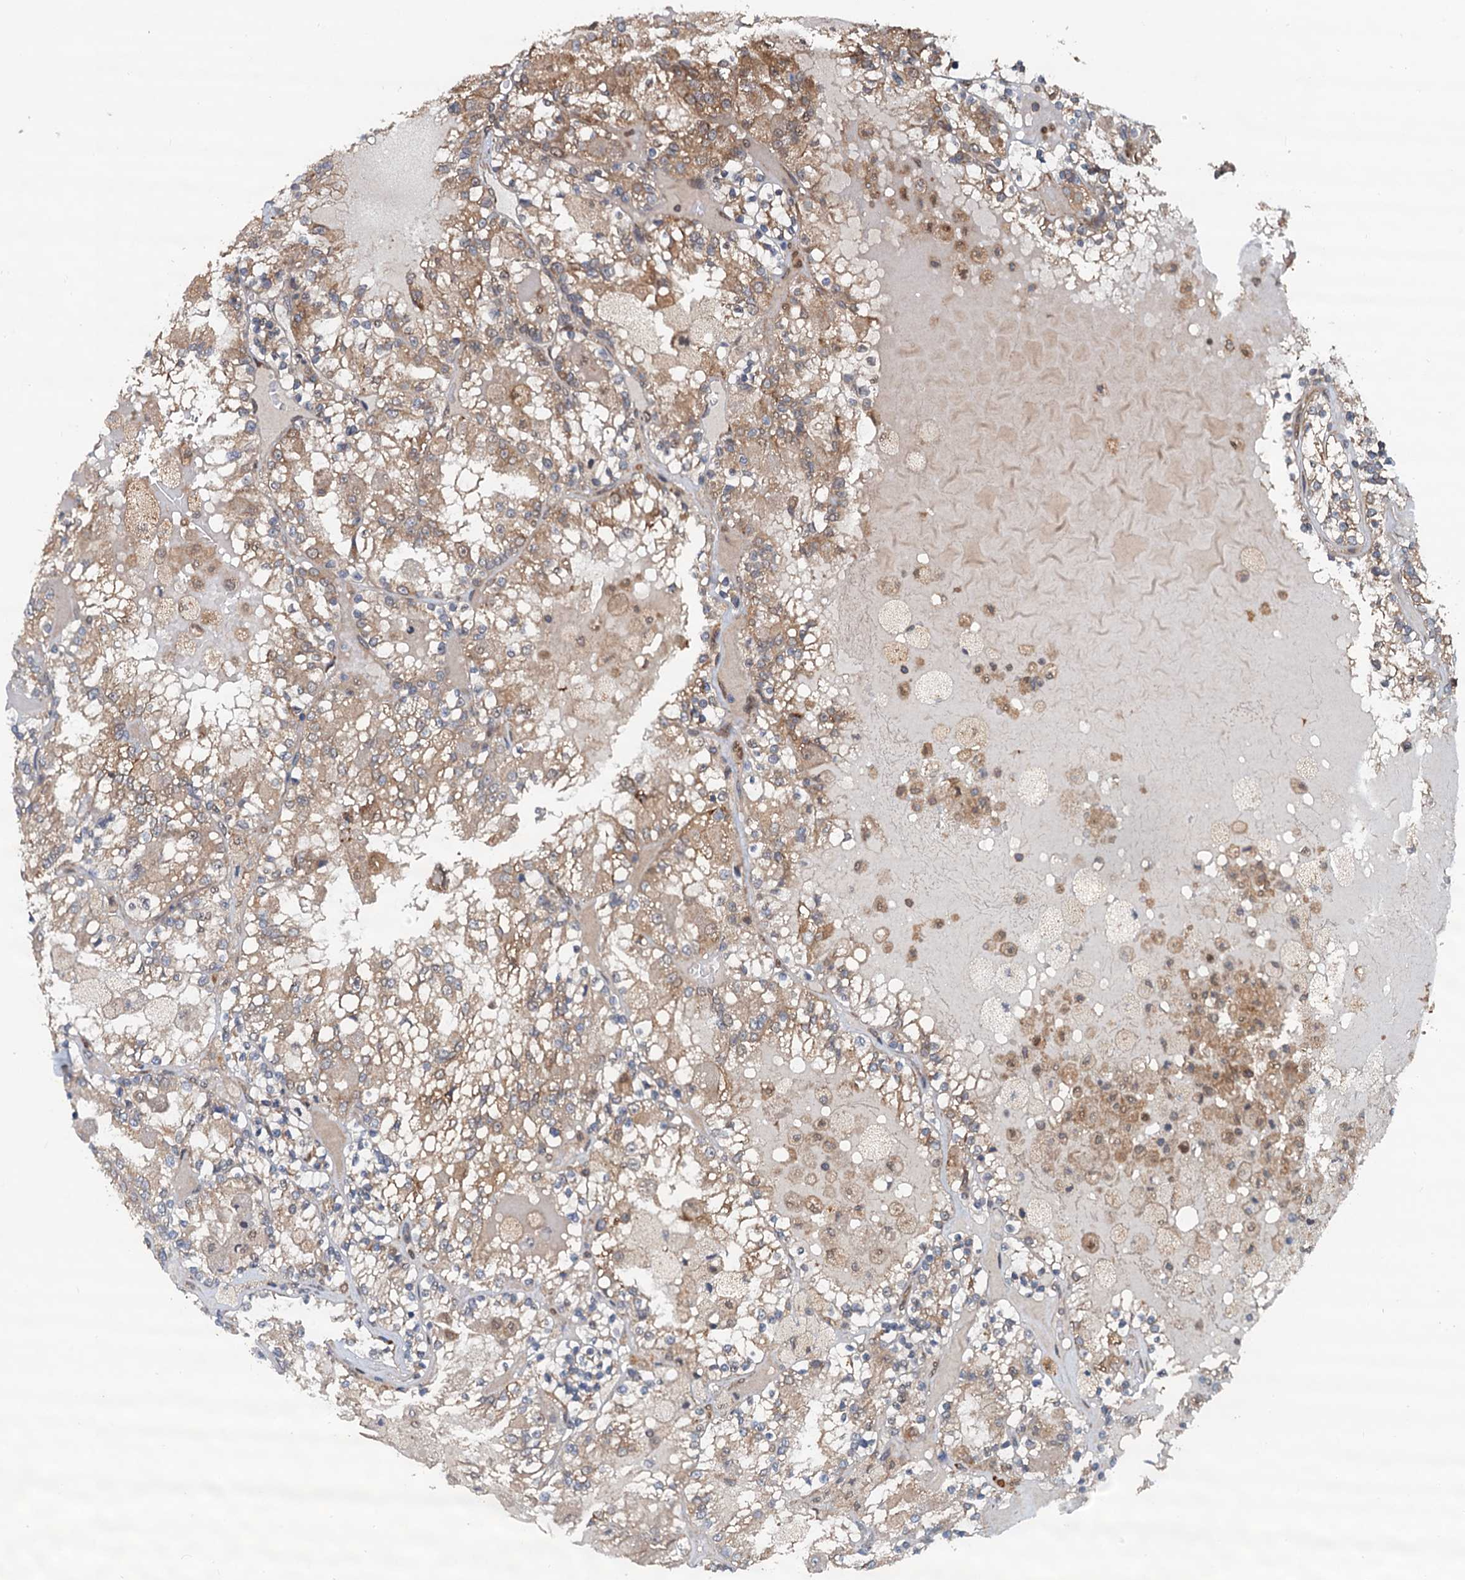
{"staining": {"intensity": "weak", "quantity": "<25%", "location": "cytoplasmic/membranous"}, "tissue": "renal cancer", "cell_type": "Tumor cells", "image_type": "cancer", "snomed": [{"axis": "morphology", "description": "Adenocarcinoma, NOS"}, {"axis": "topography", "description": "Kidney"}], "caption": "Tumor cells are negative for brown protein staining in renal cancer.", "gene": "AAGAB", "patient": {"sex": "female", "age": 56}}